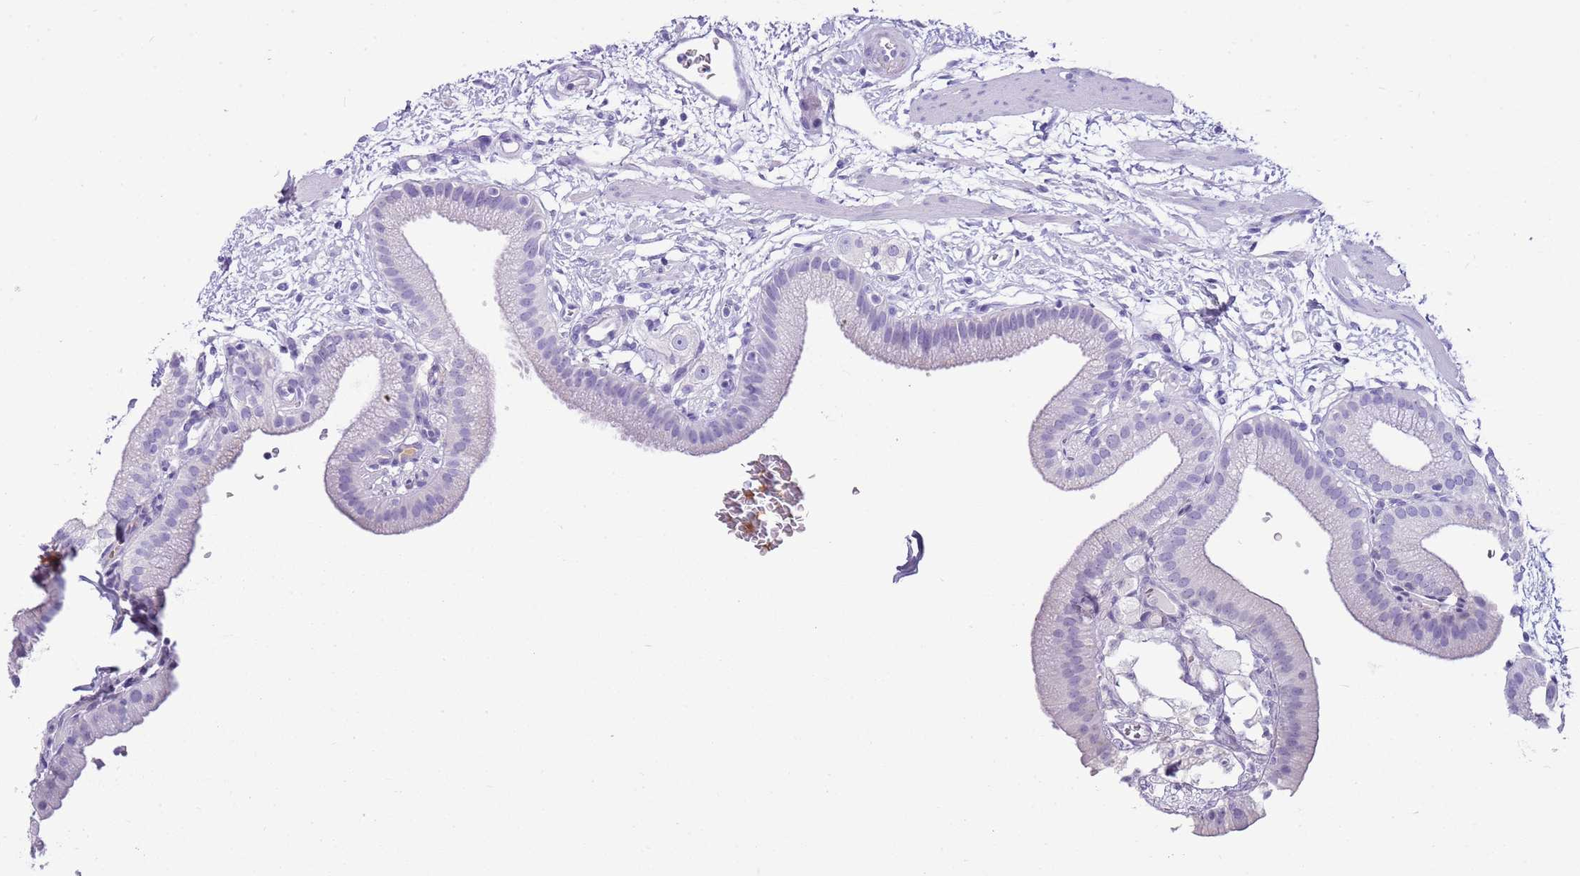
{"staining": {"intensity": "negative", "quantity": "none", "location": "none"}, "tissue": "gallbladder", "cell_type": "Glandular cells", "image_type": "normal", "snomed": [{"axis": "morphology", "description": "Normal tissue, NOS"}, {"axis": "topography", "description": "Gallbladder"}], "caption": "IHC of unremarkable gallbladder displays no expression in glandular cells. (IHC, brightfield microscopy, high magnification).", "gene": "IGKV3", "patient": {"sex": "male", "age": 55}}